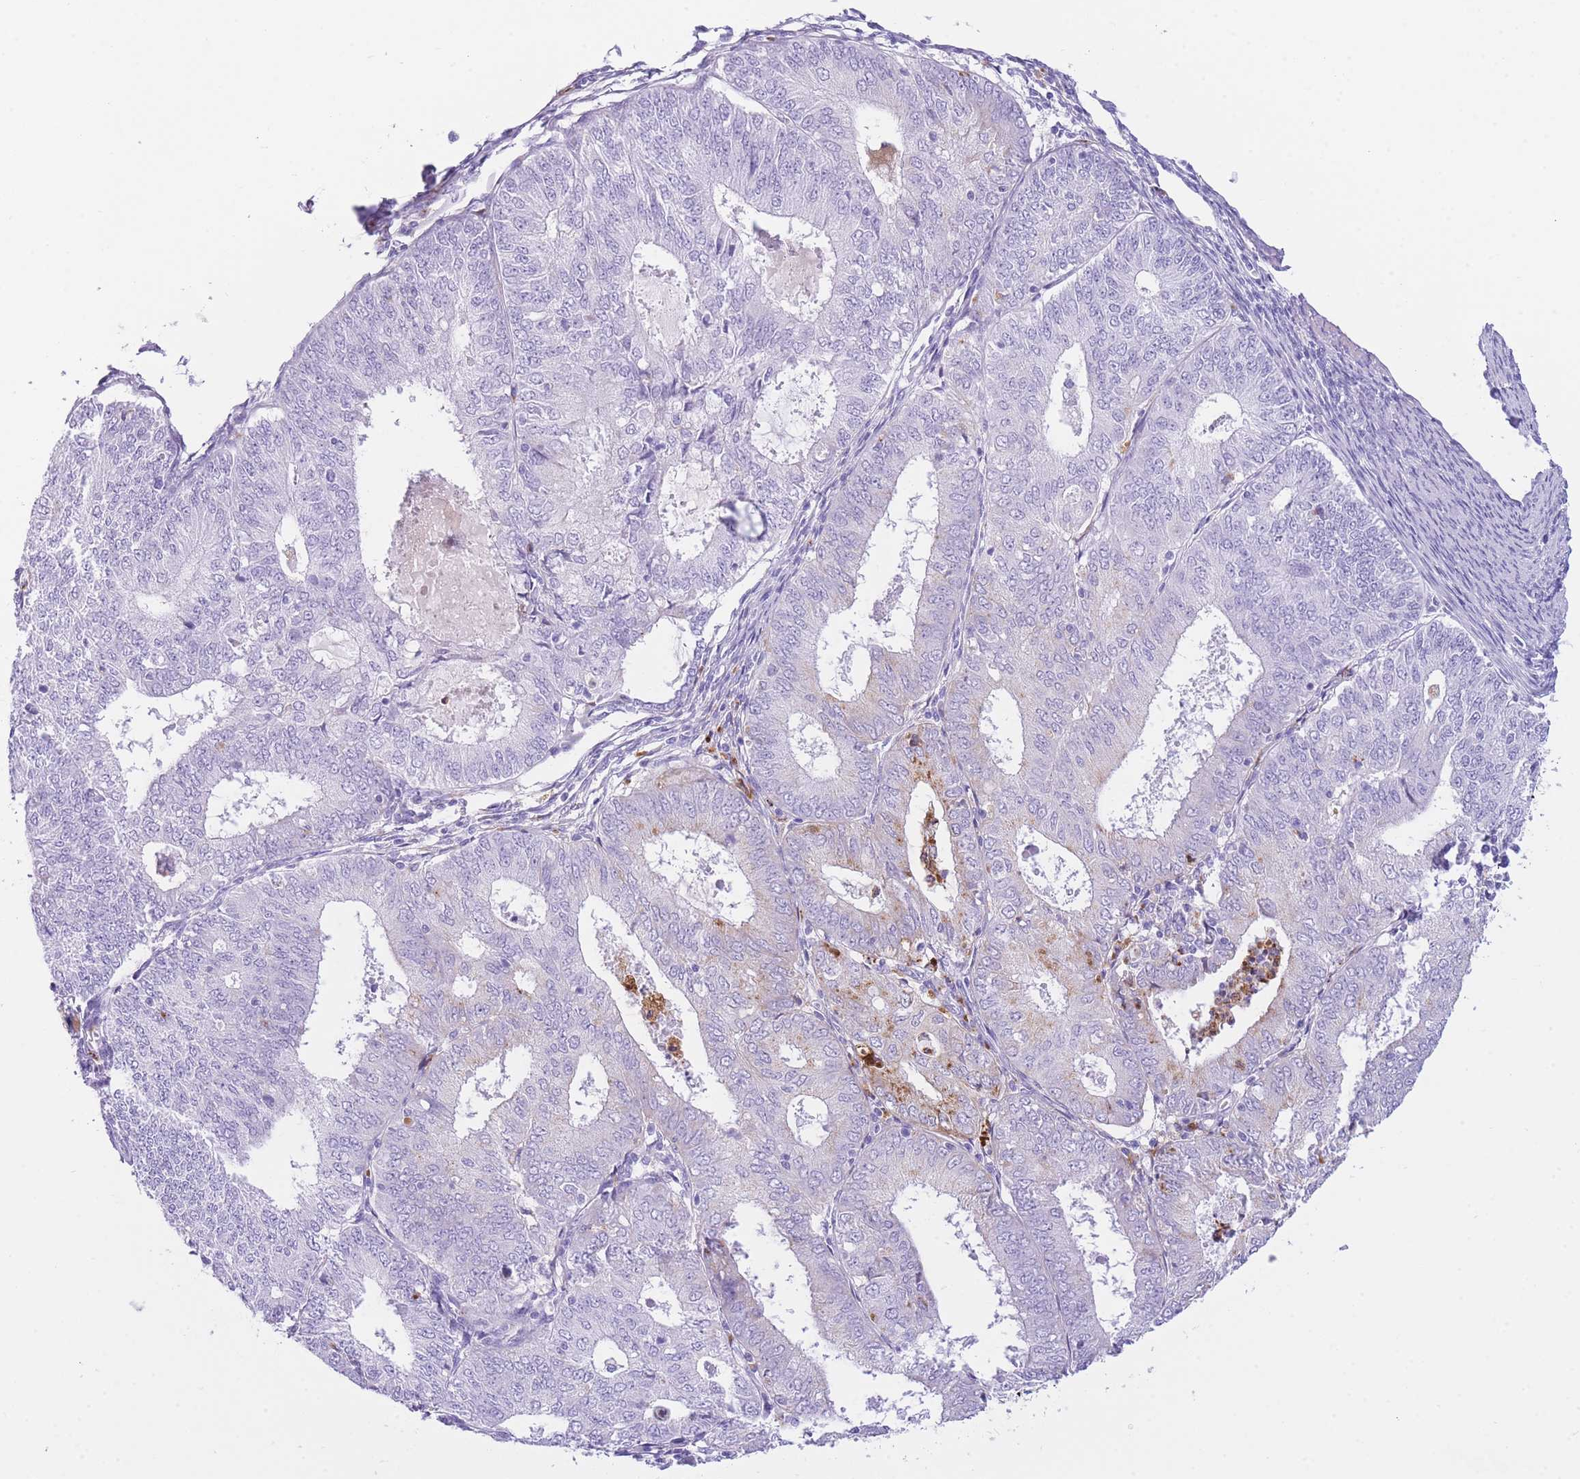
{"staining": {"intensity": "weak", "quantity": "<25%", "location": "cytoplasmic/membranous"}, "tissue": "endometrial cancer", "cell_type": "Tumor cells", "image_type": "cancer", "snomed": [{"axis": "morphology", "description": "Adenocarcinoma, NOS"}, {"axis": "topography", "description": "Endometrium"}], "caption": "Tumor cells are negative for brown protein staining in adenocarcinoma (endometrial).", "gene": "PLBD1", "patient": {"sex": "female", "age": 57}}